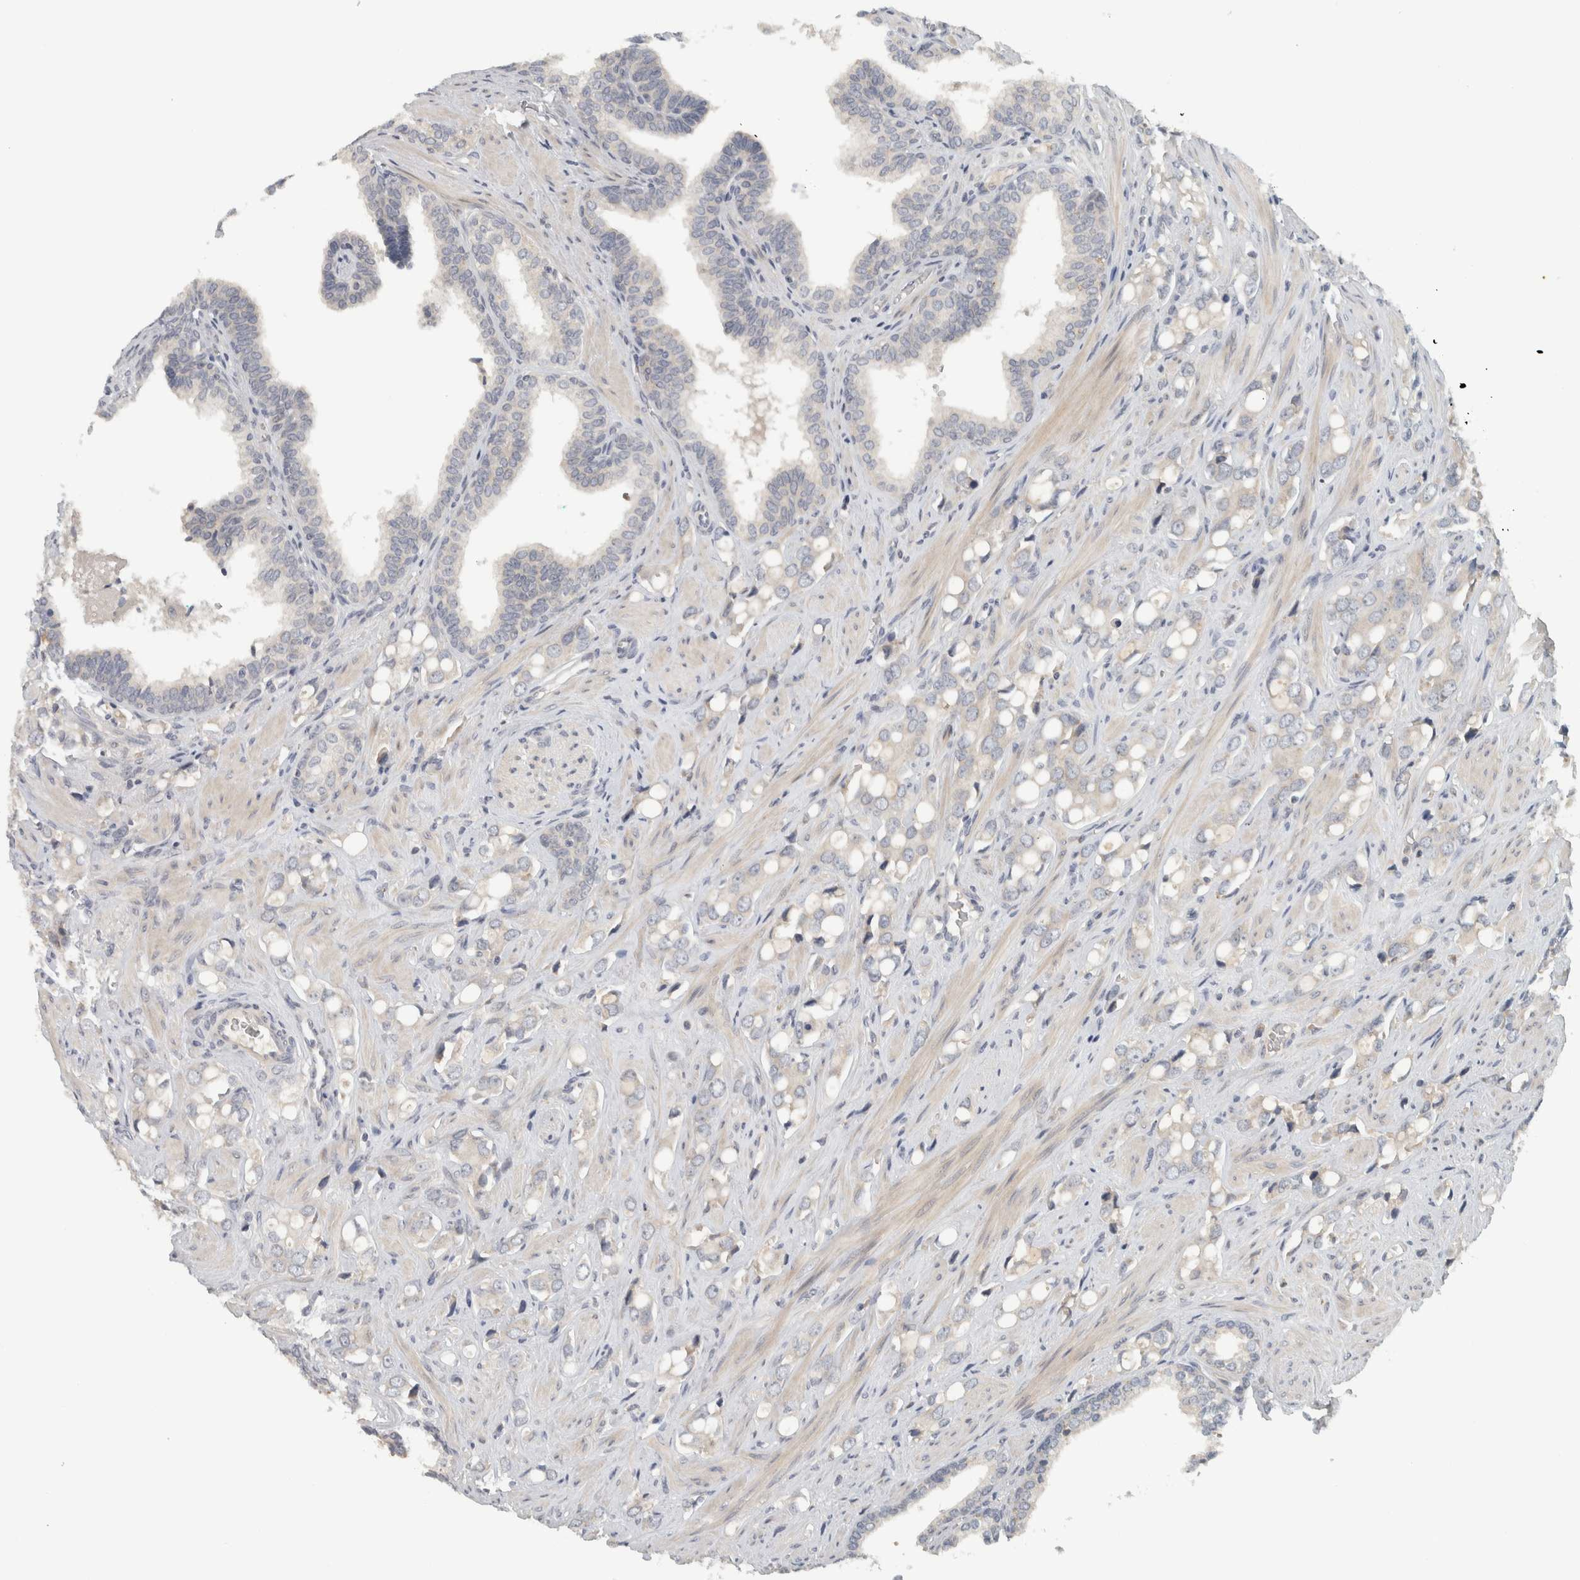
{"staining": {"intensity": "negative", "quantity": "none", "location": "none"}, "tissue": "prostate cancer", "cell_type": "Tumor cells", "image_type": "cancer", "snomed": [{"axis": "morphology", "description": "Adenocarcinoma, High grade"}, {"axis": "topography", "description": "Prostate"}], "caption": "This micrograph is of adenocarcinoma (high-grade) (prostate) stained with immunohistochemistry to label a protein in brown with the nuclei are counter-stained blue. There is no staining in tumor cells. Nuclei are stained in blue.", "gene": "AFP", "patient": {"sex": "male", "age": 52}}